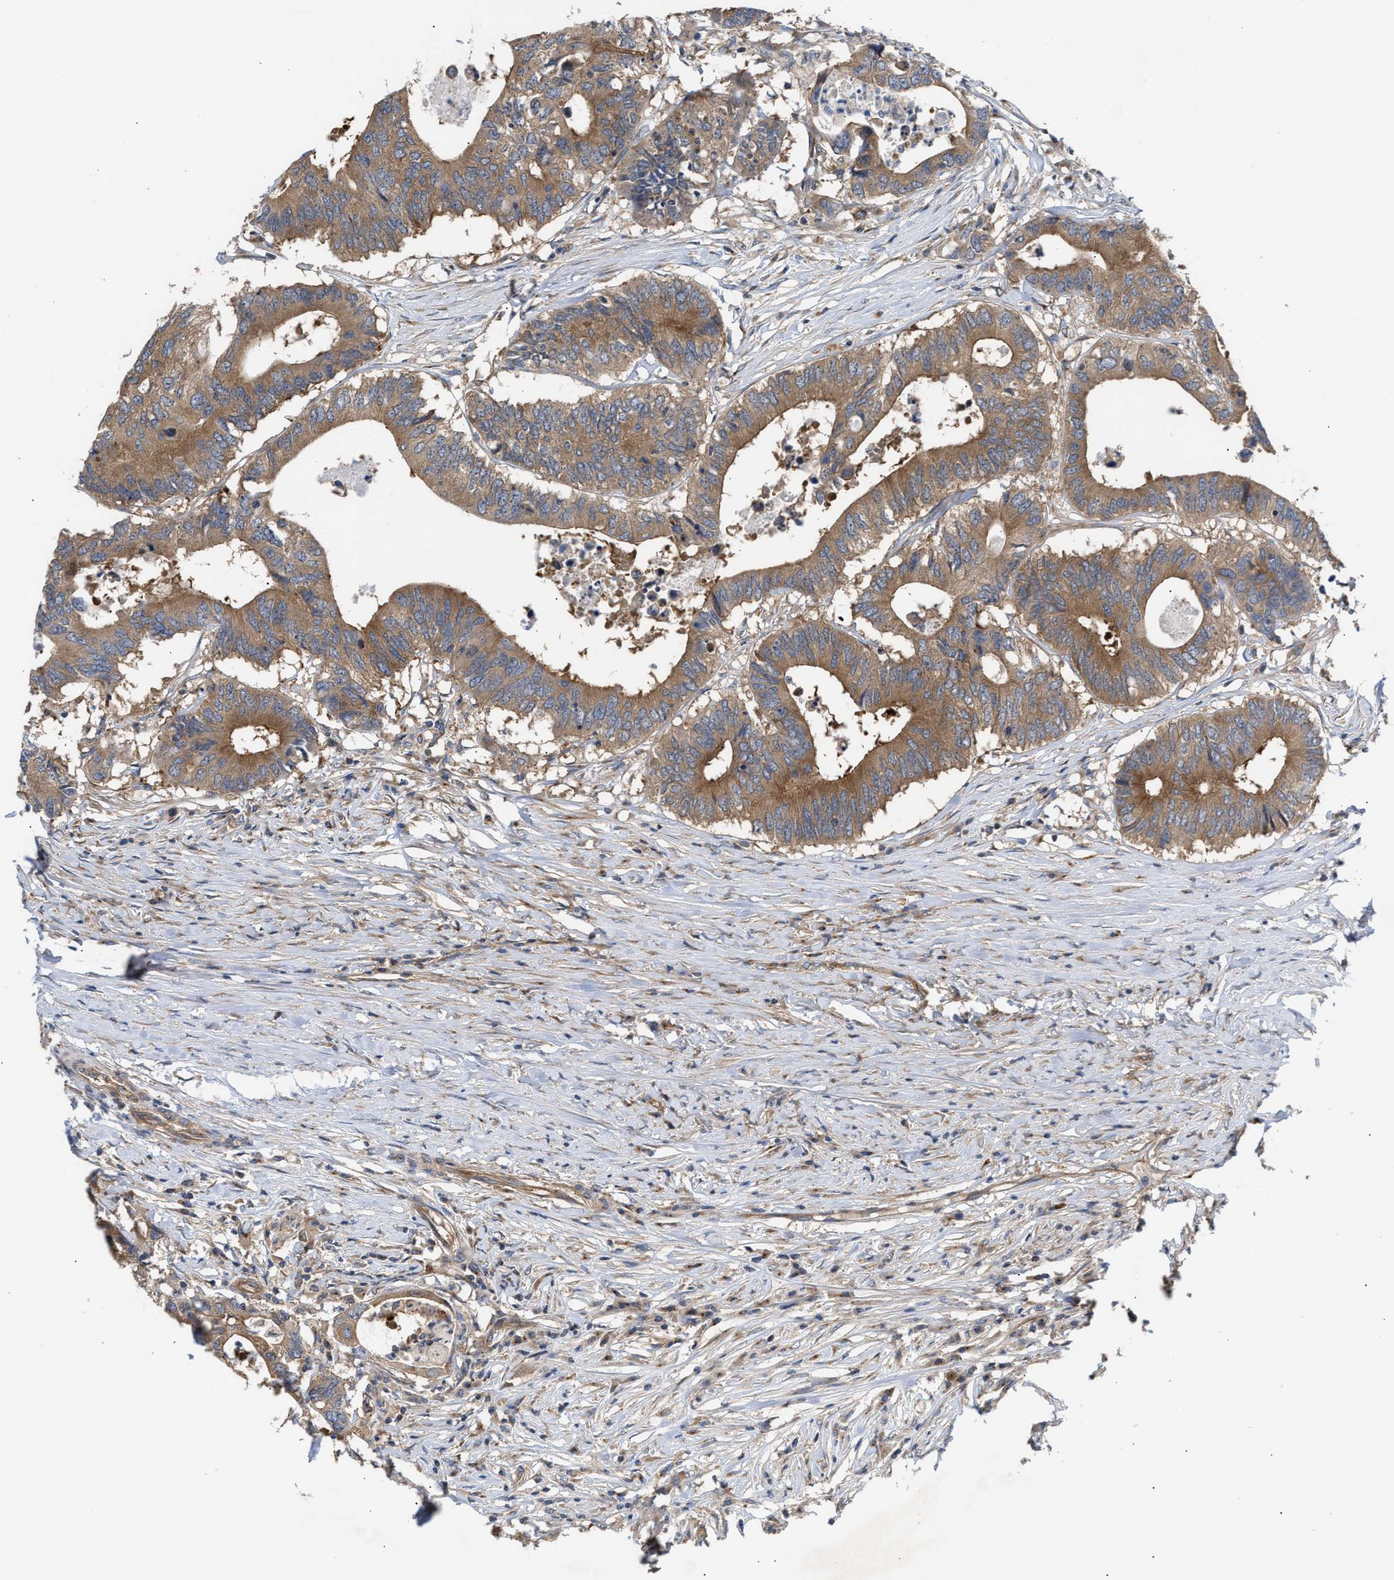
{"staining": {"intensity": "moderate", "quantity": ">75%", "location": "cytoplasmic/membranous"}, "tissue": "colorectal cancer", "cell_type": "Tumor cells", "image_type": "cancer", "snomed": [{"axis": "morphology", "description": "Adenocarcinoma, NOS"}, {"axis": "topography", "description": "Colon"}], "caption": "Adenocarcinoma (colorectal) stained with immunohistochemistry displays moderate cytoplasmic/membranous expression in about >75% of tumor cells. The staining was performed using DAB to visualize the protein expression in brown, while the nuclei were stained in blue with hematoxylin (Magnification: 20x).", "gene": "LAPTM4B", "patient": {"sex": "male", "age": 71}}